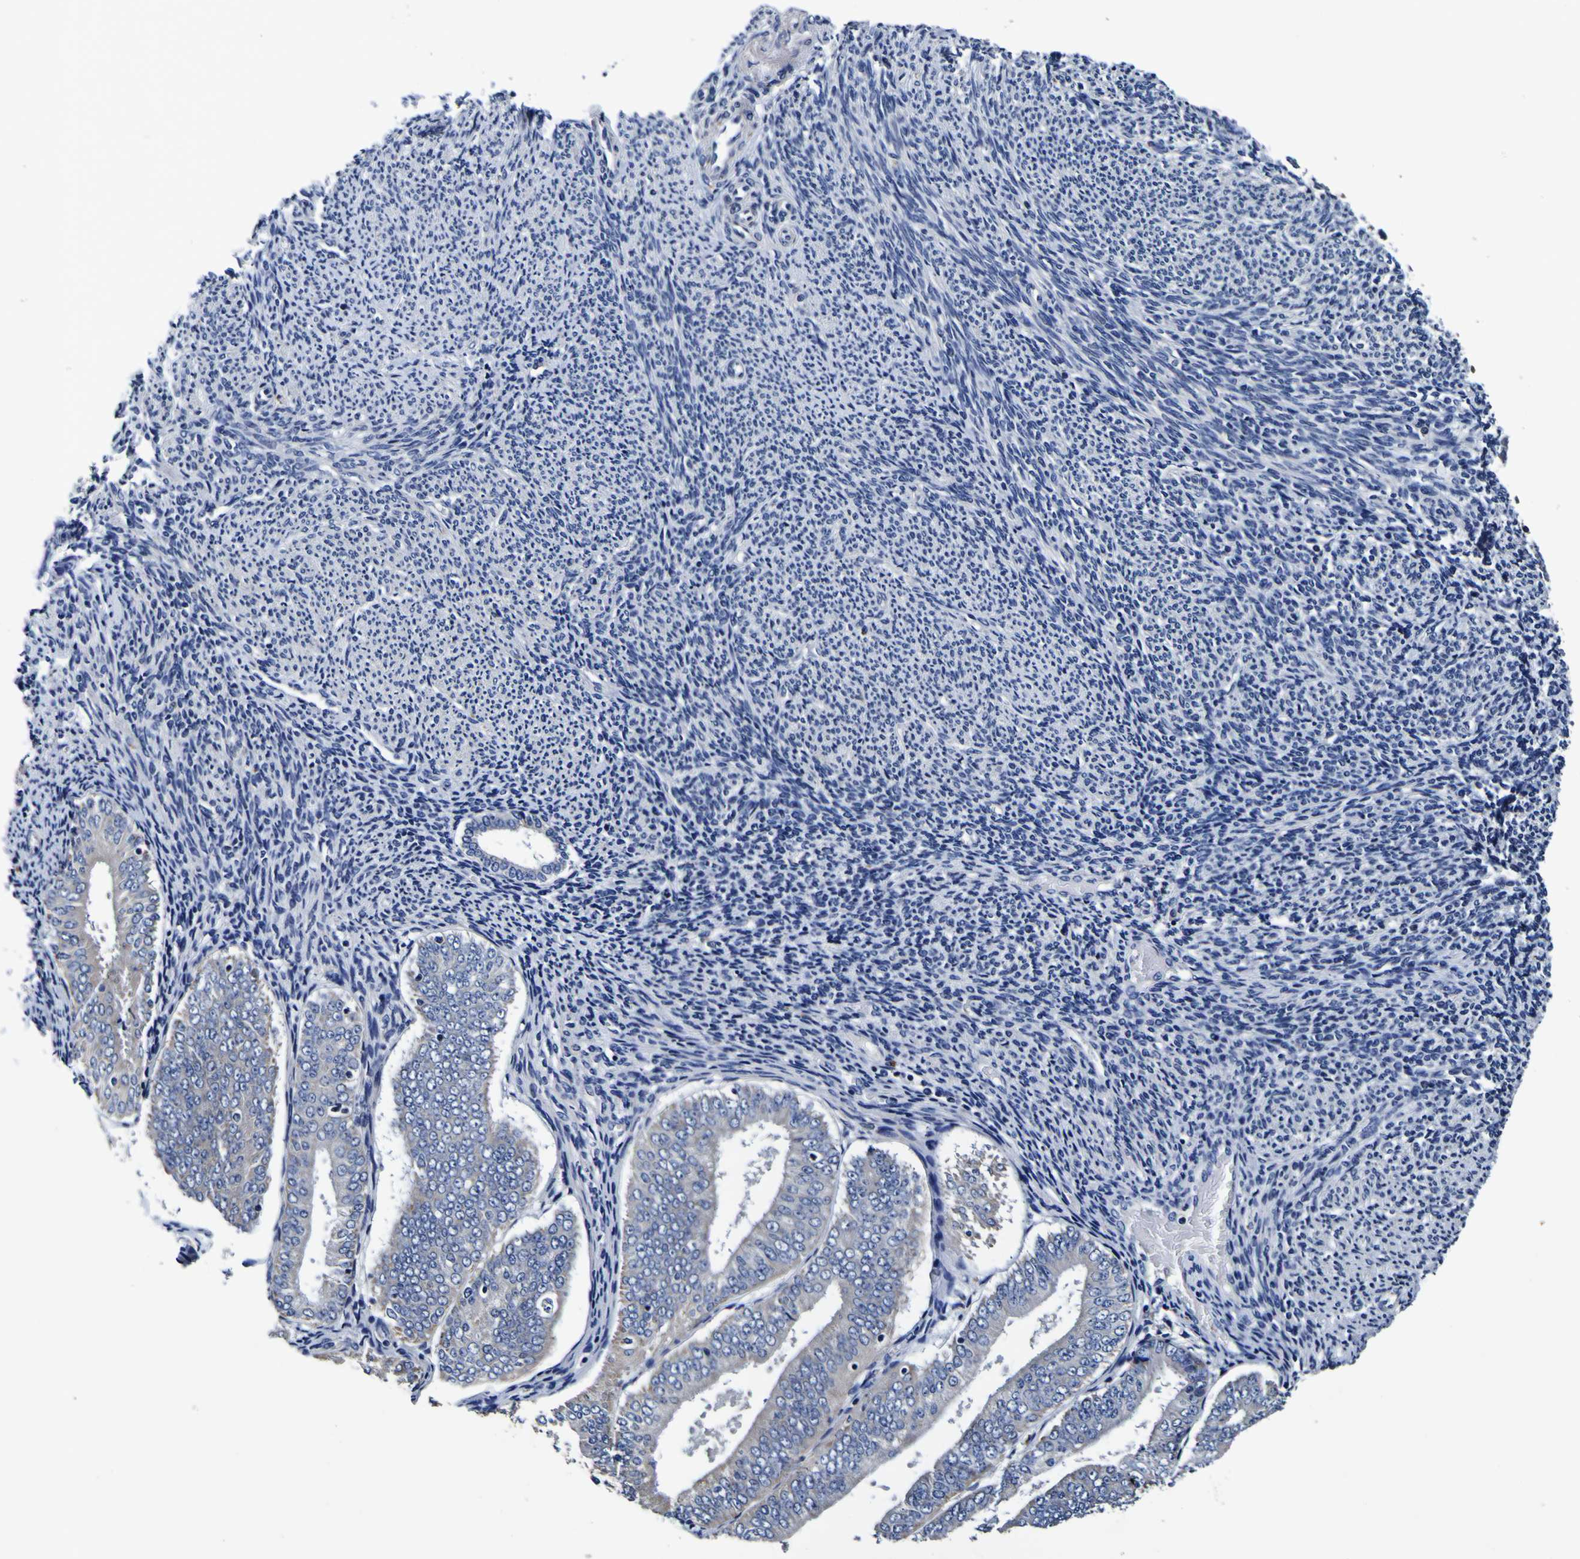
{"staining": {"intensity": "negative", "quantity": "none", "location": "none"}, "tissue": "endometrial cancer", "cell_type": "Tumor cells", "image_type": "cancer", "snomed": [{"axis": "morphology", "description": "Adenocarcinoma, NOS"}, {"axis": "topography", "description": "Endometrium"}], "caption": "Image shows no significant protein staining in tumor cells of endometrial adenocarcinoma. (Brightfield microscopy of DAB (3,3'-diaminobenzidine) immunohistochemistry (IHC) at high magnification).", "gene": "PANK4", "patient": {"sex": "female", "age": 63}}